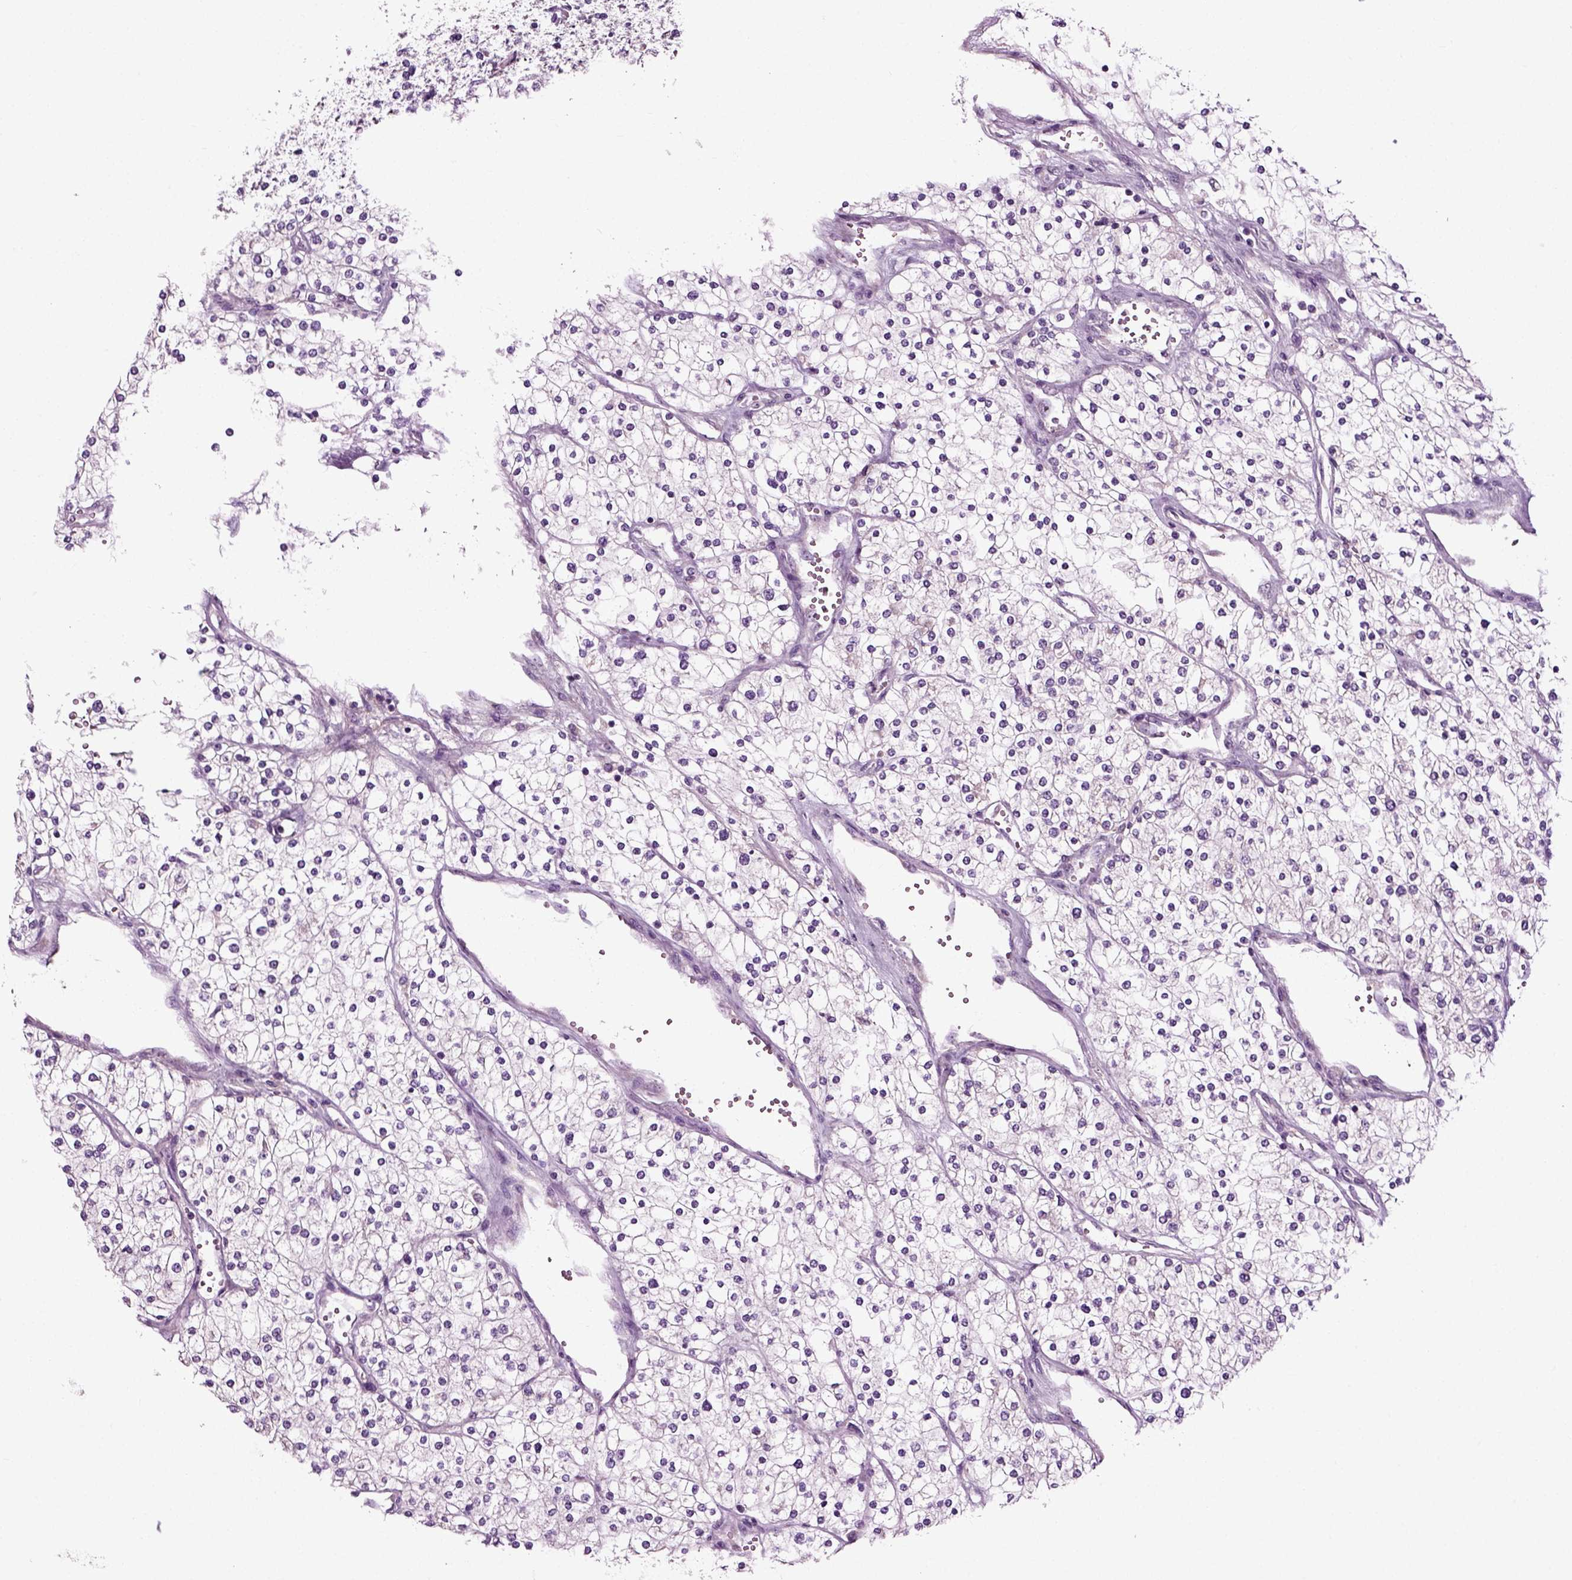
{"staining": {"intensity": "negative", "quantity": "none", "location": "none"}, "tissue": "renal cancer", "cell_type": "Tumor cells", "image_type": "cancer", "snomed": [{"axis": "morphology", "description": "Adenocarcinoma, NOS"}, {"axis": "topography", "description": "Kidney"}], "caption": "This is an IHC photomicrograph of human adenocarcinoma (renal). There is no positivity in tumor cells.", "gene": "SPATA17", "patient": {"sex": "male", "age": 80}}